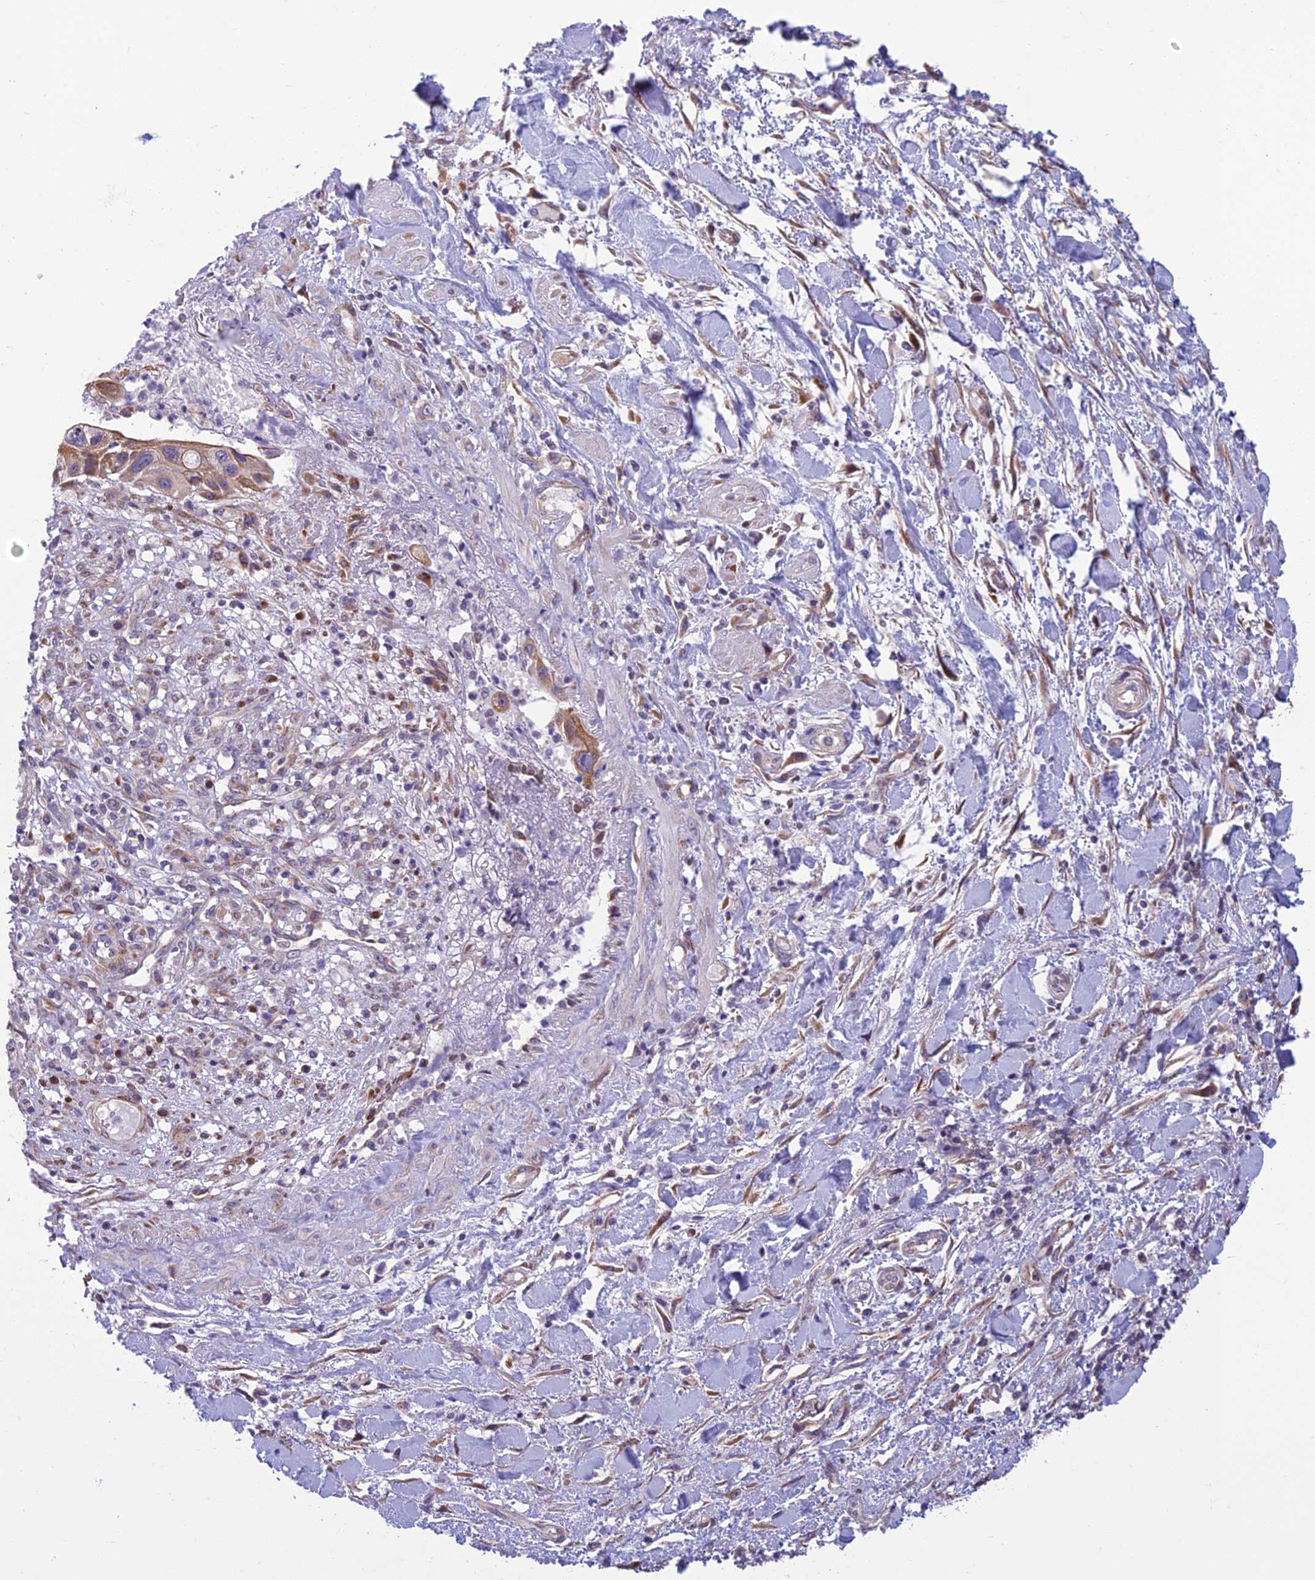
{"staining": {"intensity": "weak", "quantity": ">75%", "location": "cytoplasmic/membranous"}, "tissue": "pancreatic cancer", "cell_type": "Tumor cells", "image_type": "cancer", "snomed": [{"axis": "morphology", "description": "Adenocarcinoma, NOS"}, {"axis": "topography", "description": "Pancreas"}], "caption": "Protein expression analysis of human pancreatic cancer (adenocarcinoma) reveals weak cytoplasmic/membranous staining in approximately >75% of tumor cells.", "gene": "RPL17-C18orf32", "patient": {"sex": "female", "age": 50}}